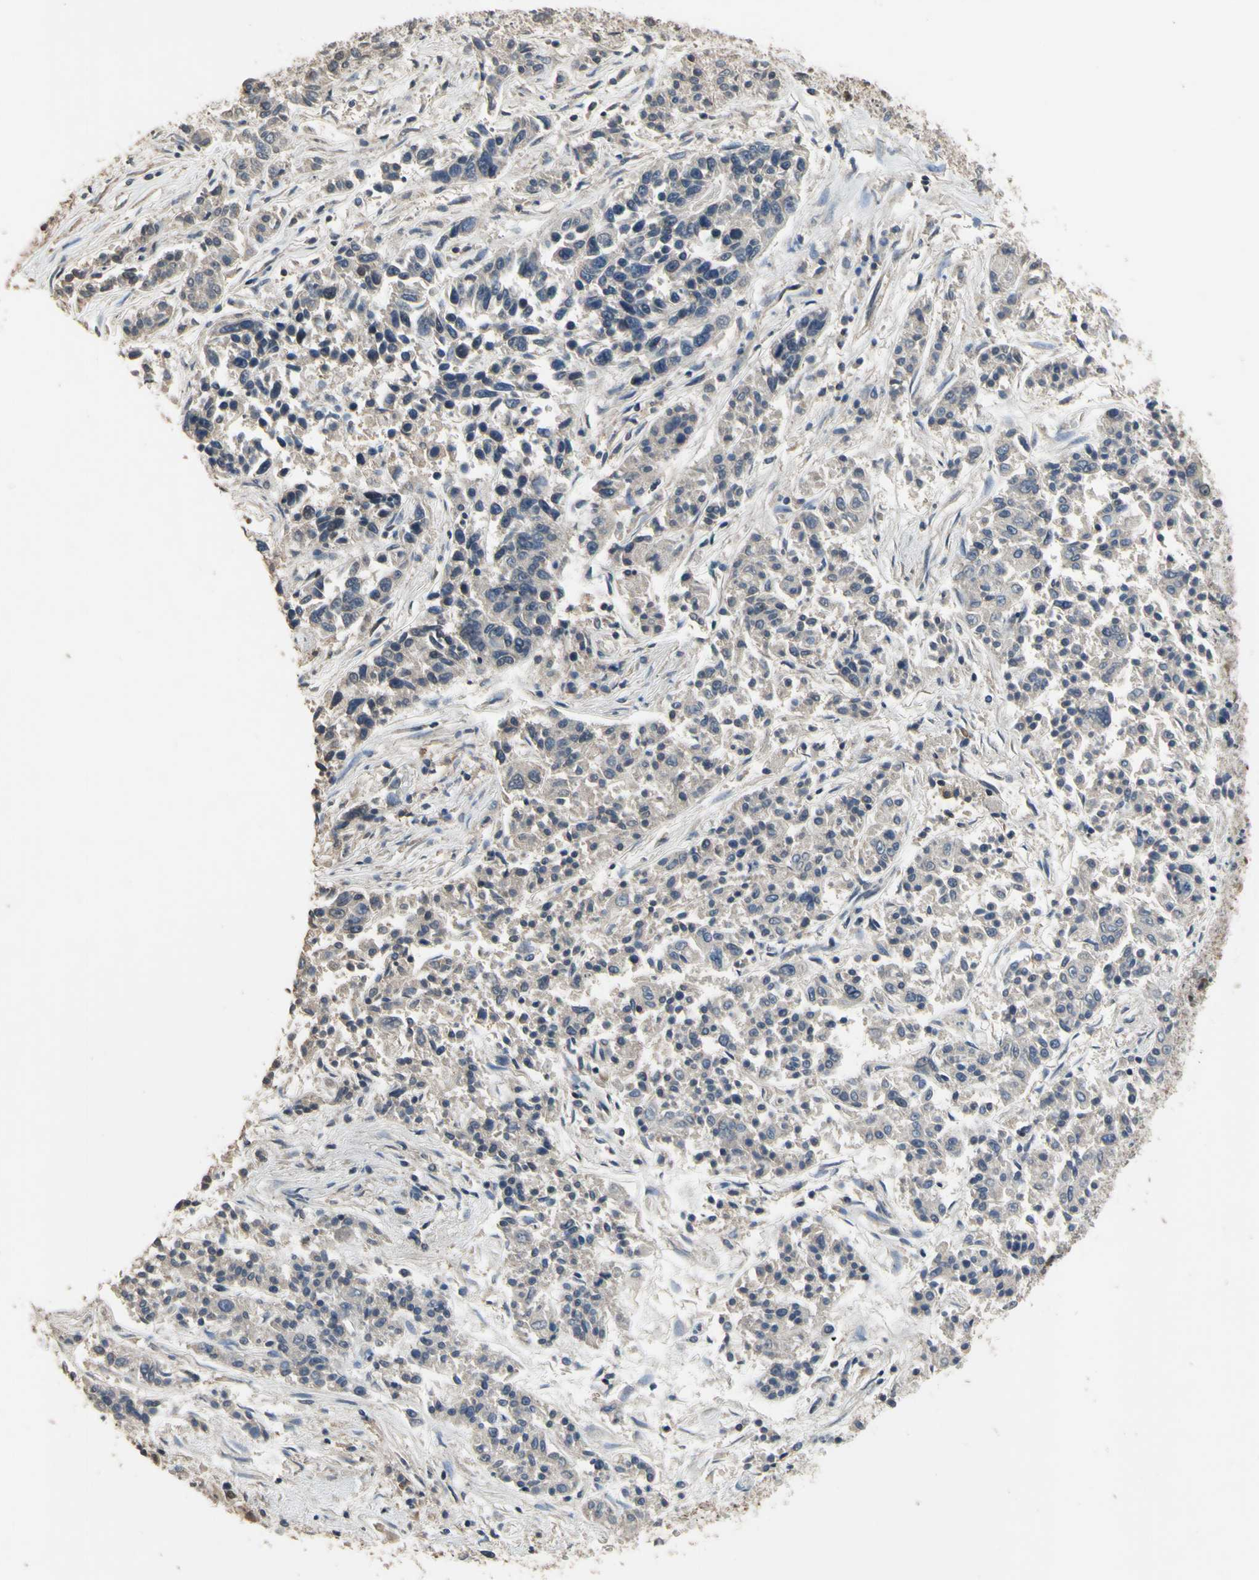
{"staining": {"intensity": "negative", "quantity": "none", "location": "none"}, "tissue": "lung cancer", "cell_type": "Tumor cells", "image_type": "cancer", "snomed": [{"axis": "morphology", "description": "Adenocarcinoma, NOS"}, {"axis": "topography", "description": "Lung"}], "caption": "Protein analysis of lung cancer (adenocarcinoma) displays no significant expression in tumor cells.", "gene": "ZNF174", "patient": {"sex": "male", "age": 84}}